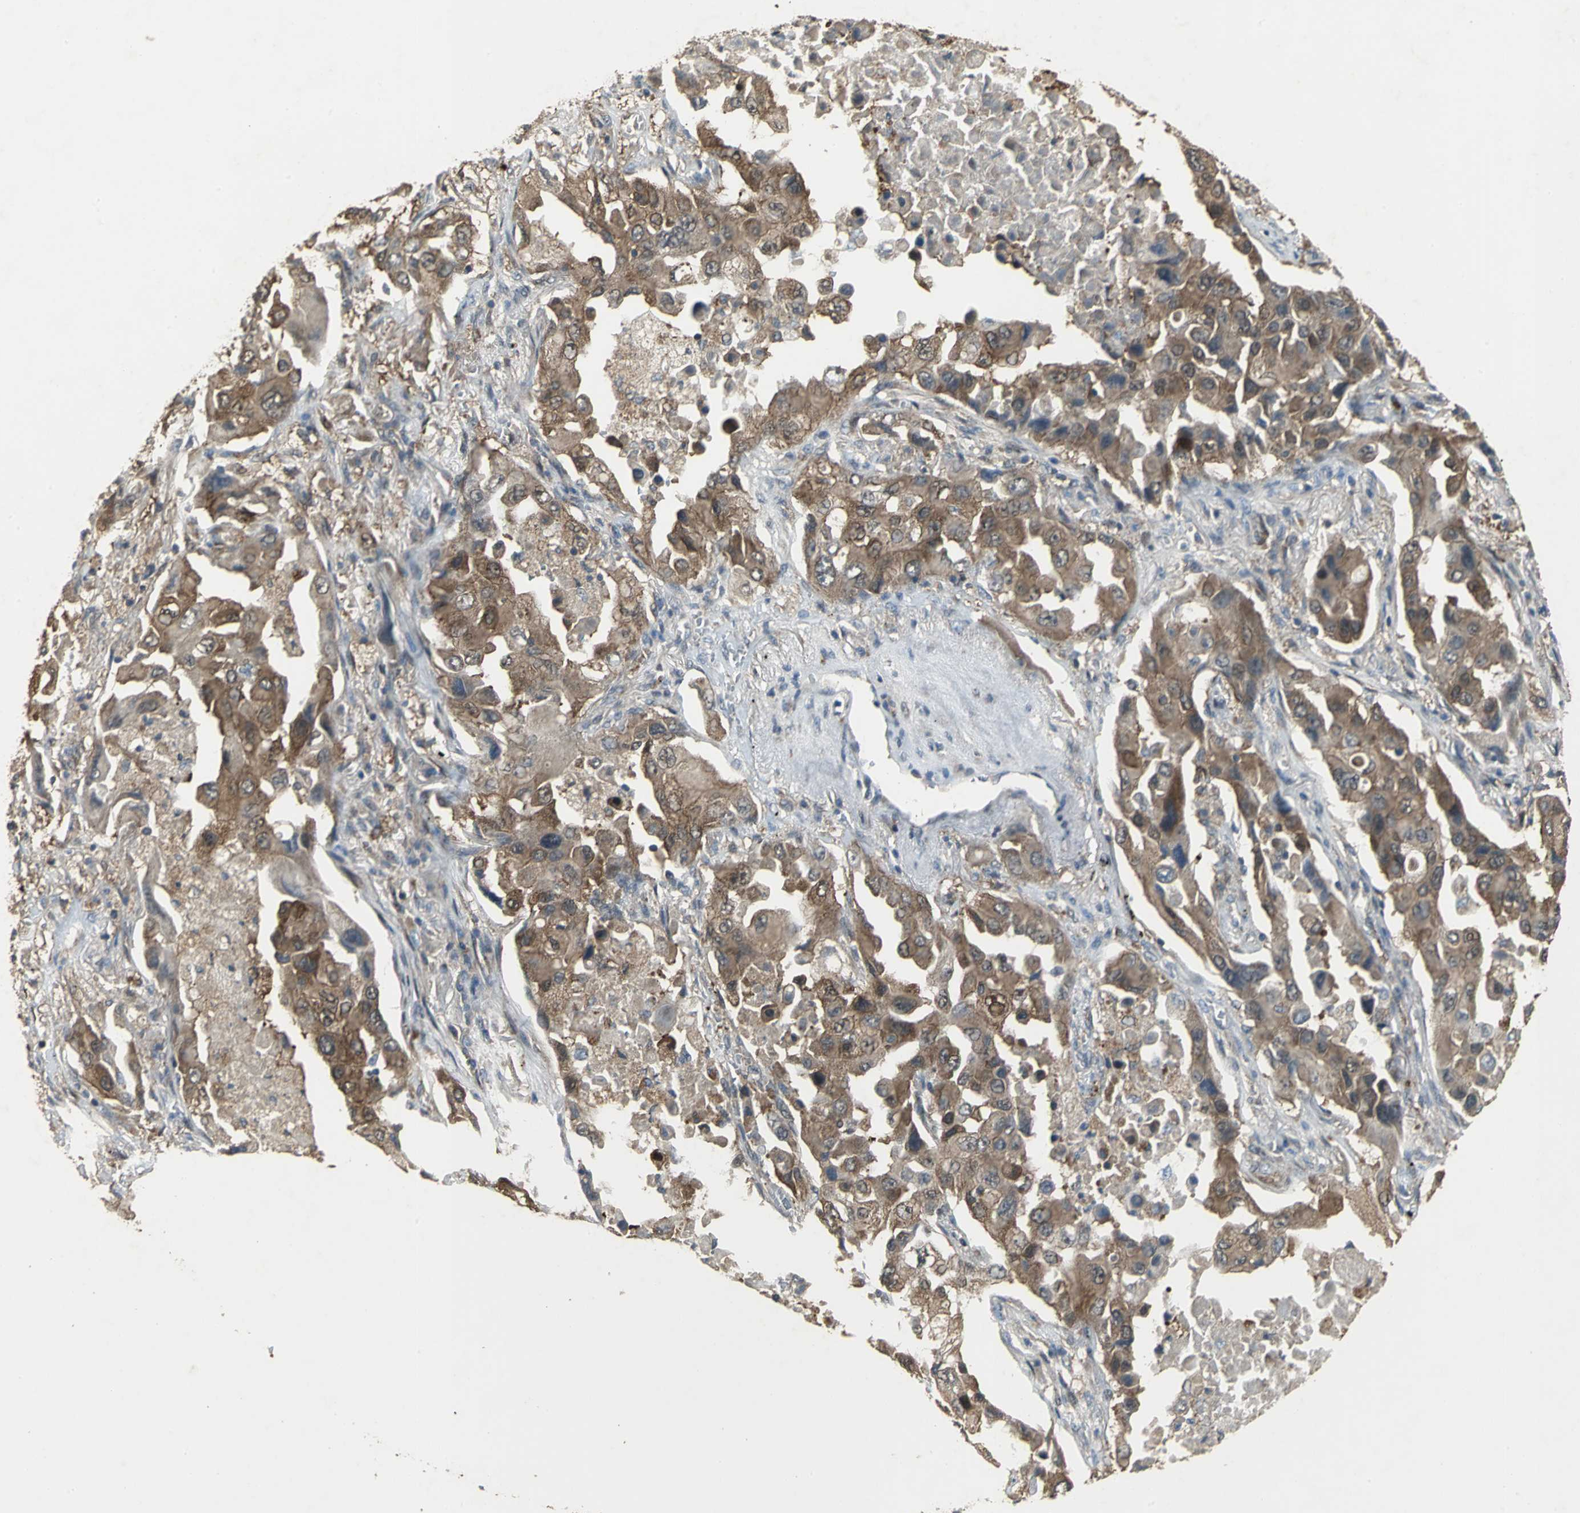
{"staining": {"intensity": "moderate", "quantity": ">75%", "location": "cytoplasmic/membranous"}, "tissue": "lung cancer", "cell_type": "Tumor cells", "image_type": "cancer", "snomed": [{"axis": "morphology", "description": "Adenocarcinoma, NOS"}, {"axis": "topography", "description": "Lung"}], "caption": "High-power microscopy captured an immunohistochemistry photomicrograph of lung cancer (adenocarcinoma), revealing moderate cytoplasmic/membranous positivity in approximately >75% of tumor cells.", "gene": "MET", "patient": {"sex": "female", "age": 65}}